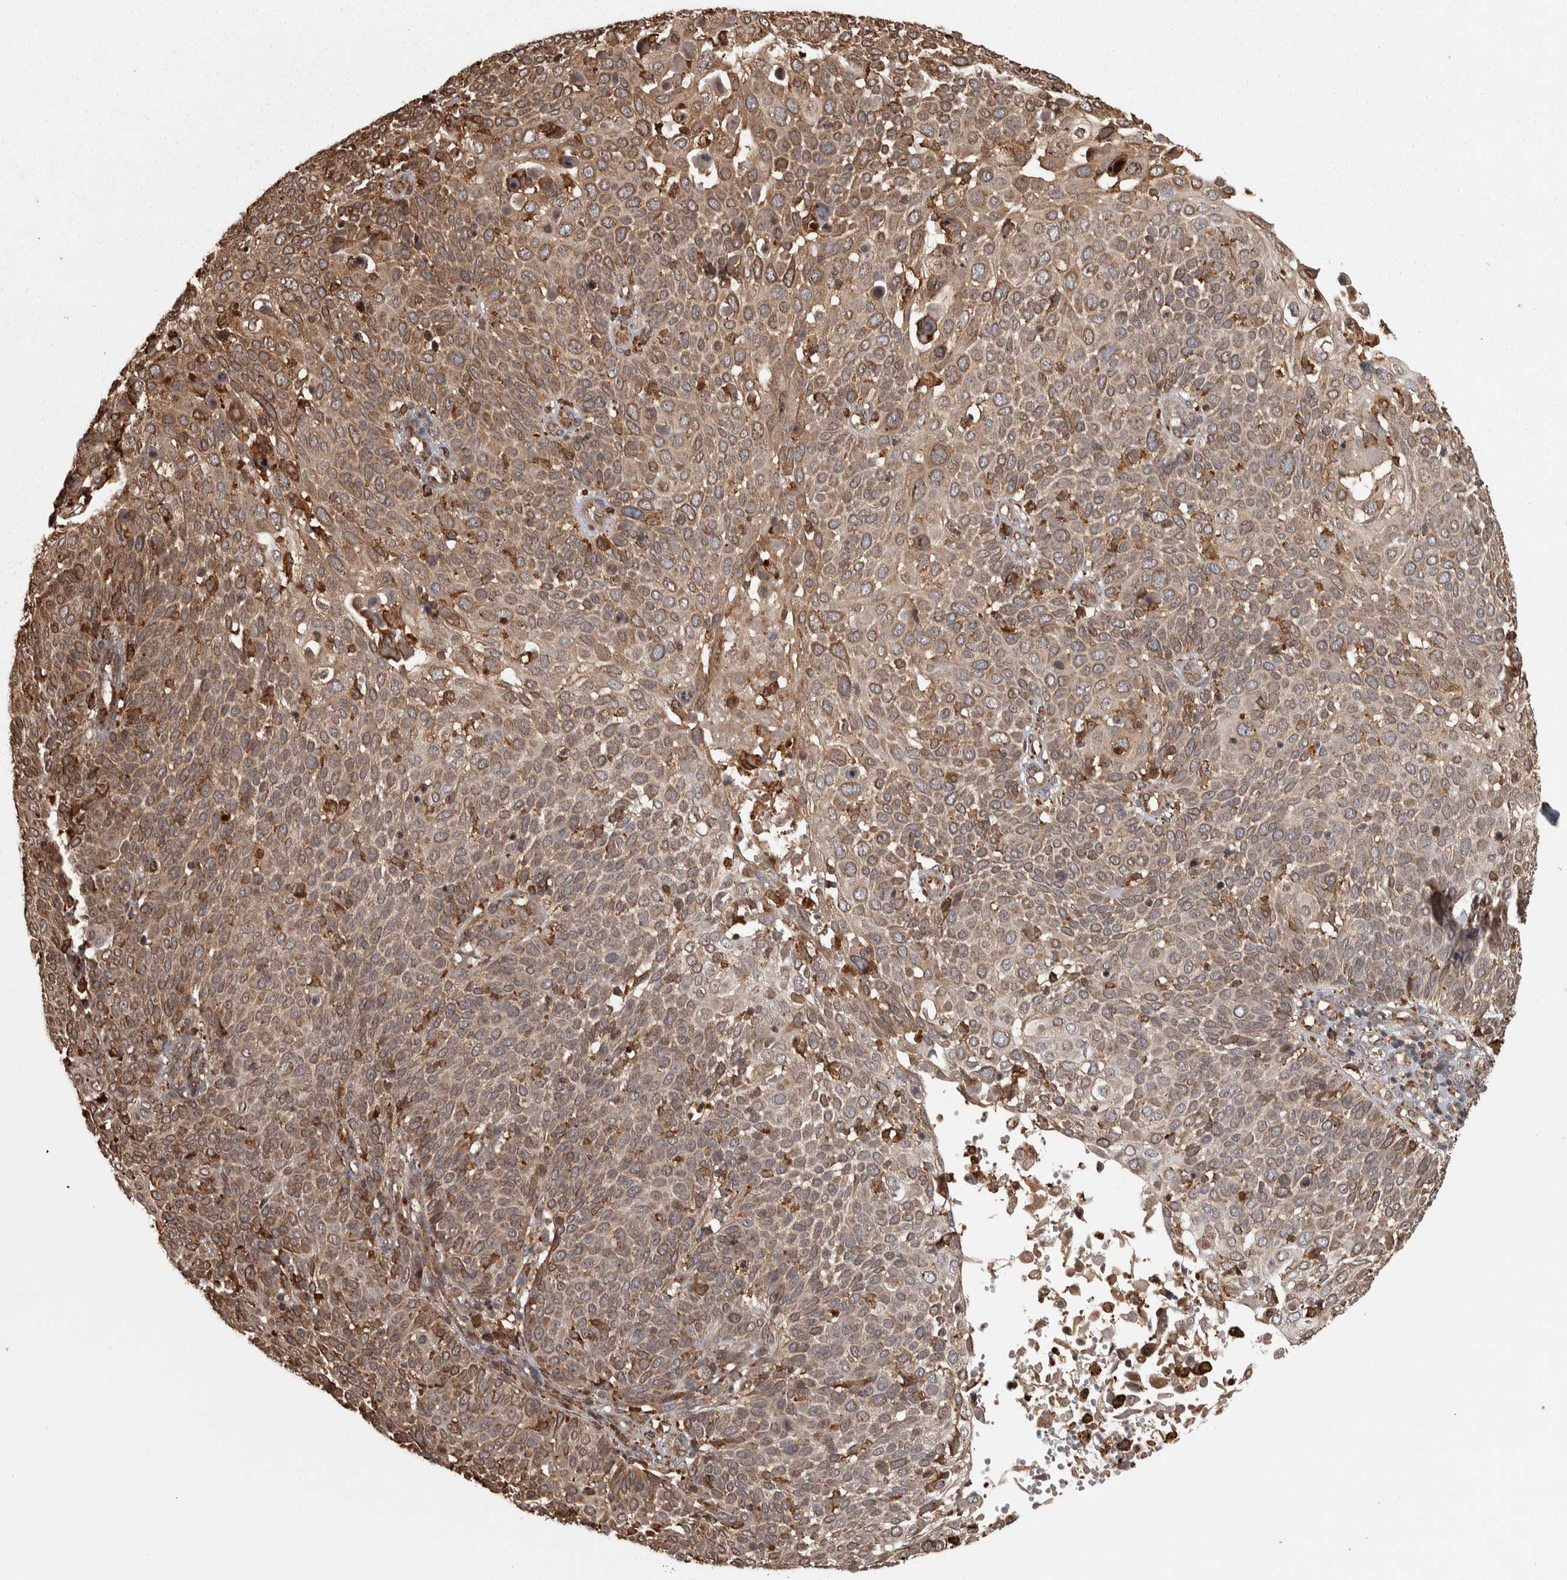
{"staining": {"intensity": "moderate", "quantity": ">75%", "location": "cytoplasmic/membranous"}, "tissue": "cervical cancer", "cell_type": "Tumor cells", "image_type": "cancer", "snomed": [{"axis": "morphology", "description": "Squamous cell carcinoma, NOS"}, {"axis": "topography", "description": "Cervix"}], "caption": "IHC of human cervical cancer displays medium levels of moderate cytoplasmic/membranous expression in approximately >75% of tumor cells. (Stains: DAB in brown, nuclei in blue, Microscopy: brightfield microscopy at high magnification).", "gene": "AGBL3", "patient": {"sex": "female", "age": 74}}